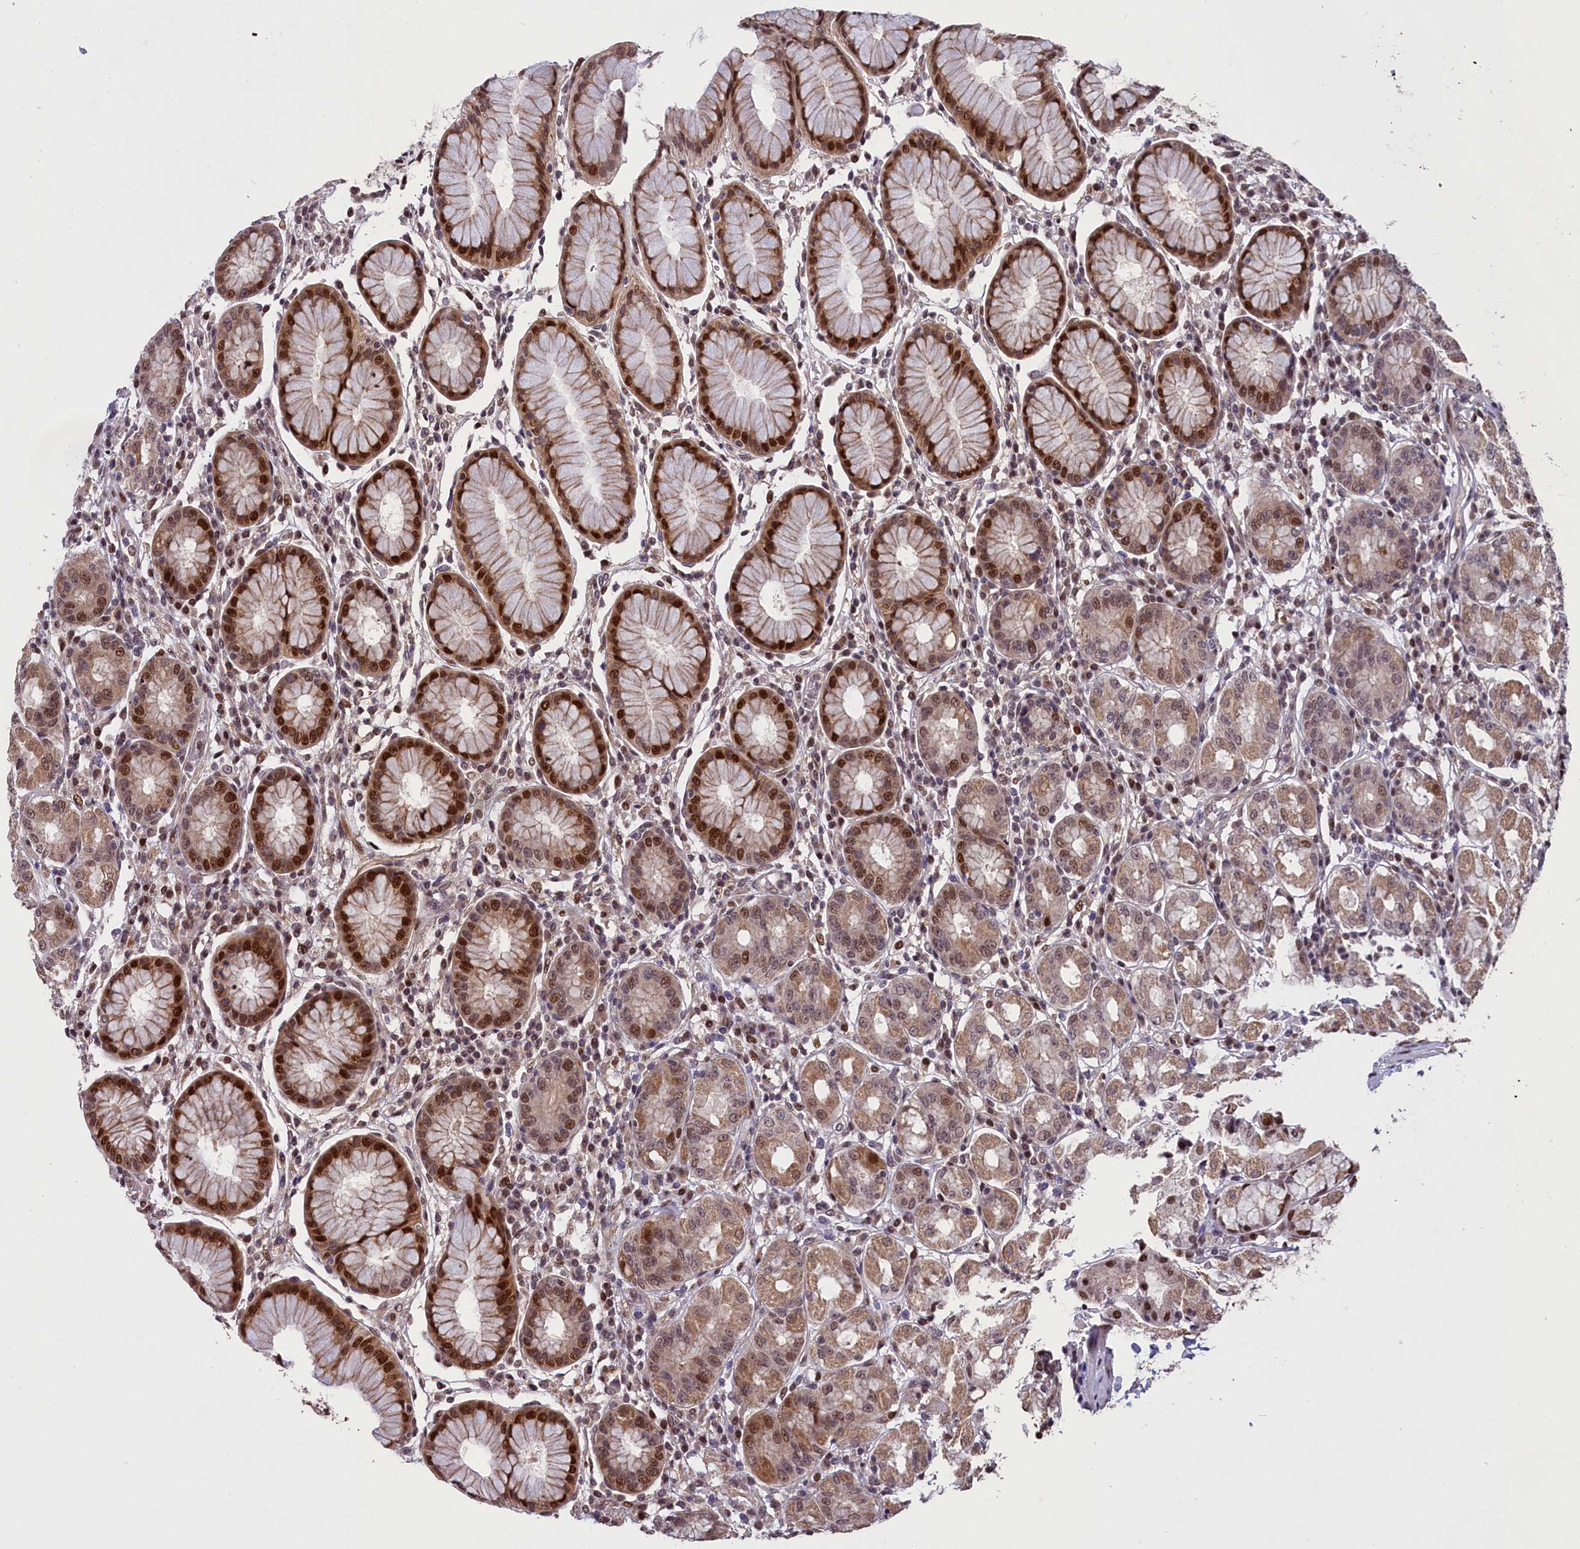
{"staining": {"intensity": "moderate", "quantity": ">75%", "location": "cytoplasmic/membranous,nuclear"}, "tissue": "stomach", "cell_type": "Glandular cells", "image_type": "normal", "snomed": [{"axis": "morphology", "description": "Normal tissue, NOS"}, {"axis": "topography", "description": "Stomach"}, {"axis": "topography", "description": "Stomach, lower"}], "caption": "Glandular cells demonstrate moderate cytoplasmic/membranous,nuclear staining in approximately >75% of cells in normal stomach.", "gene": "RELB", "patient": {"sex": "female", "age": 56}}